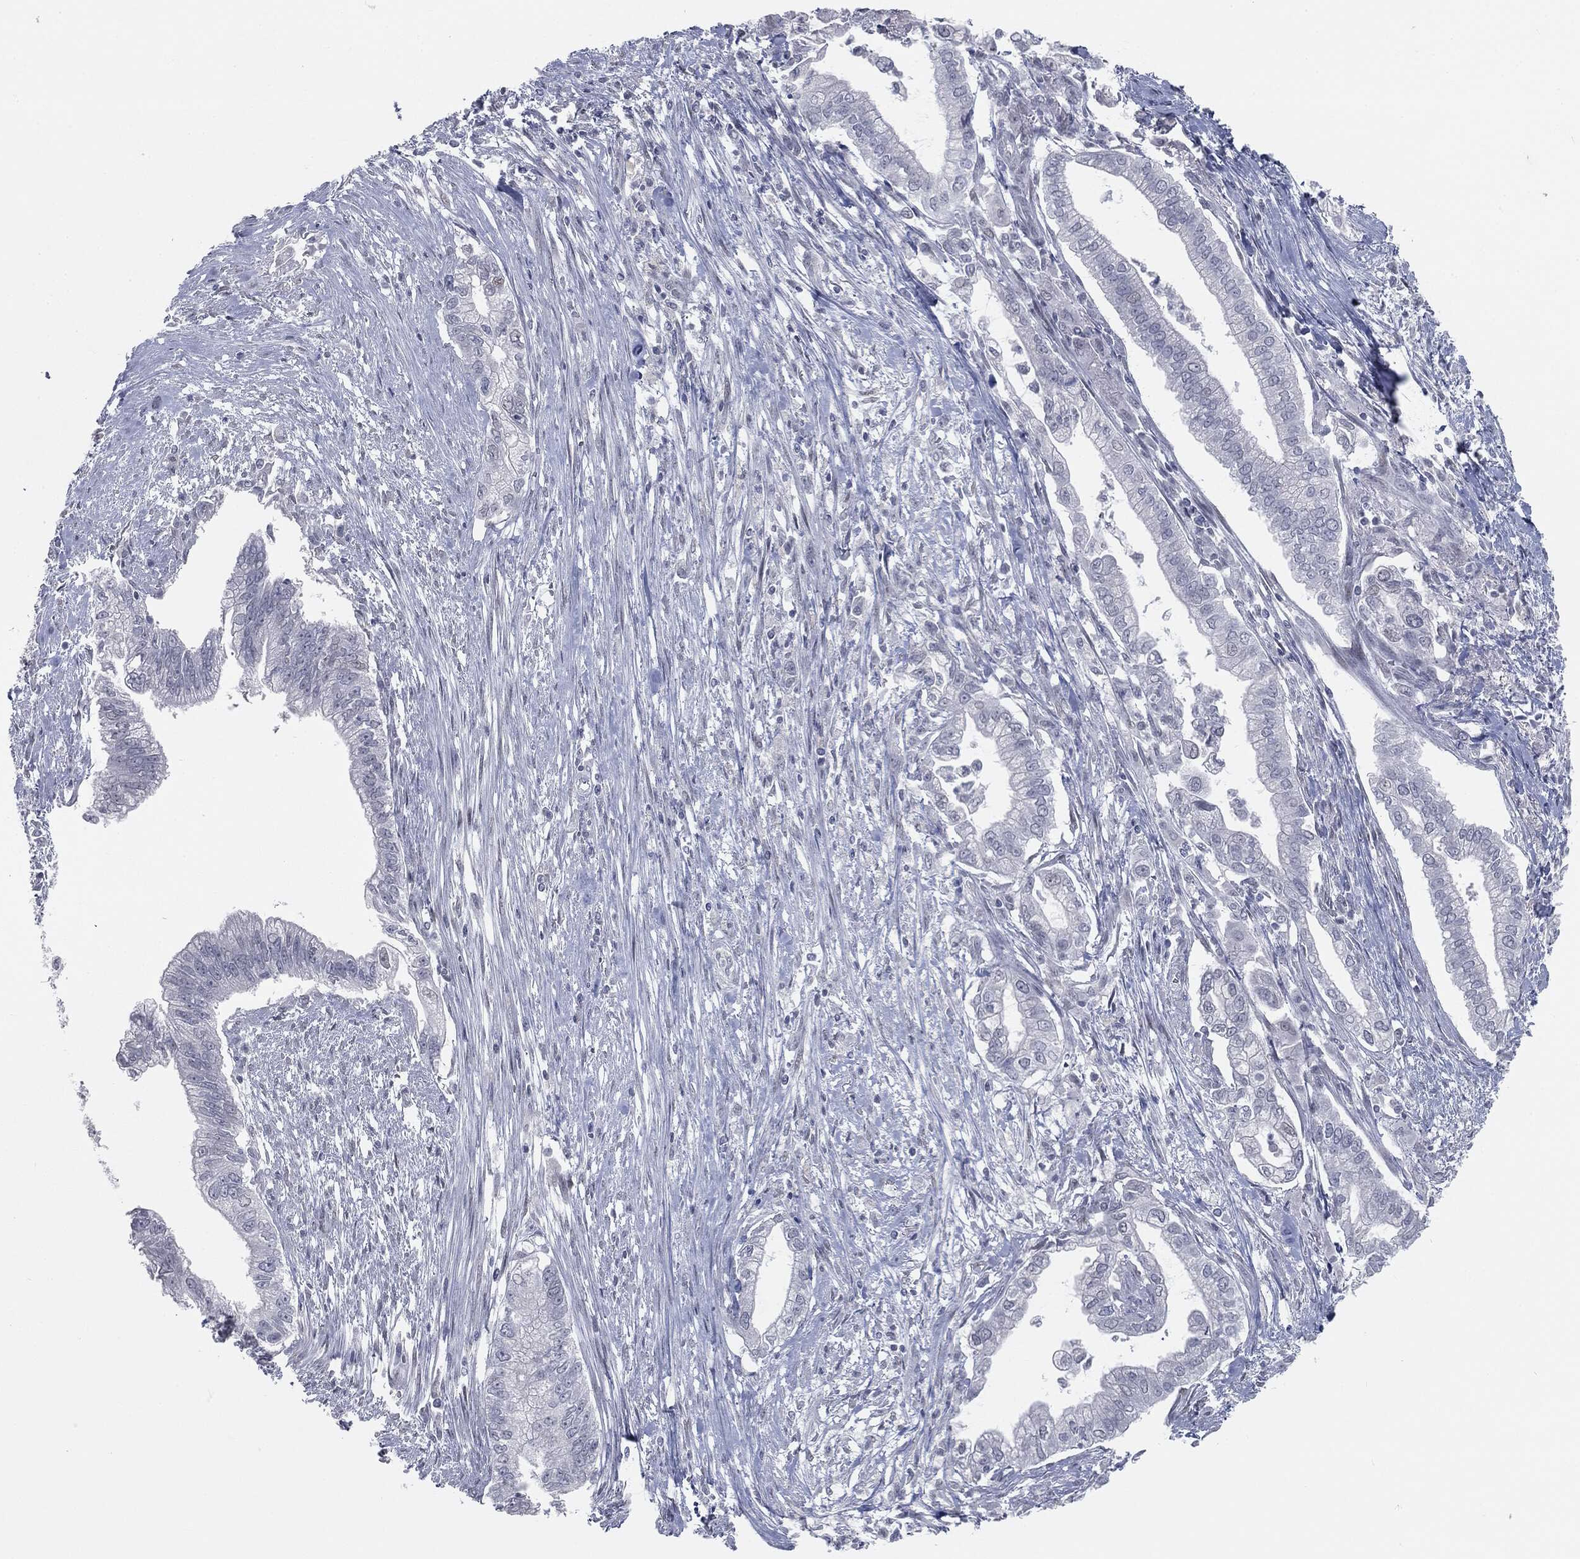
{"staining": {"intensity": "negative", "quantity": "none", "location": "none"}, "tissue": "pancreatic cancer", "cell_type": "Tumor cells", "image_type": "cancer", "snomed": [{"axis": "morphology", "description": "Adenocarcinoma, NOS"}, {"axis": "topography", "description": "Pancreas"}], "caption": "IHC of pancreatic cancer reveals no expression in tumor cells. (DAB IHC visualized using brightfield microscopy, high magnification).", "gene": "PRAME", "patient": {"sex": "male", "age": 70}}